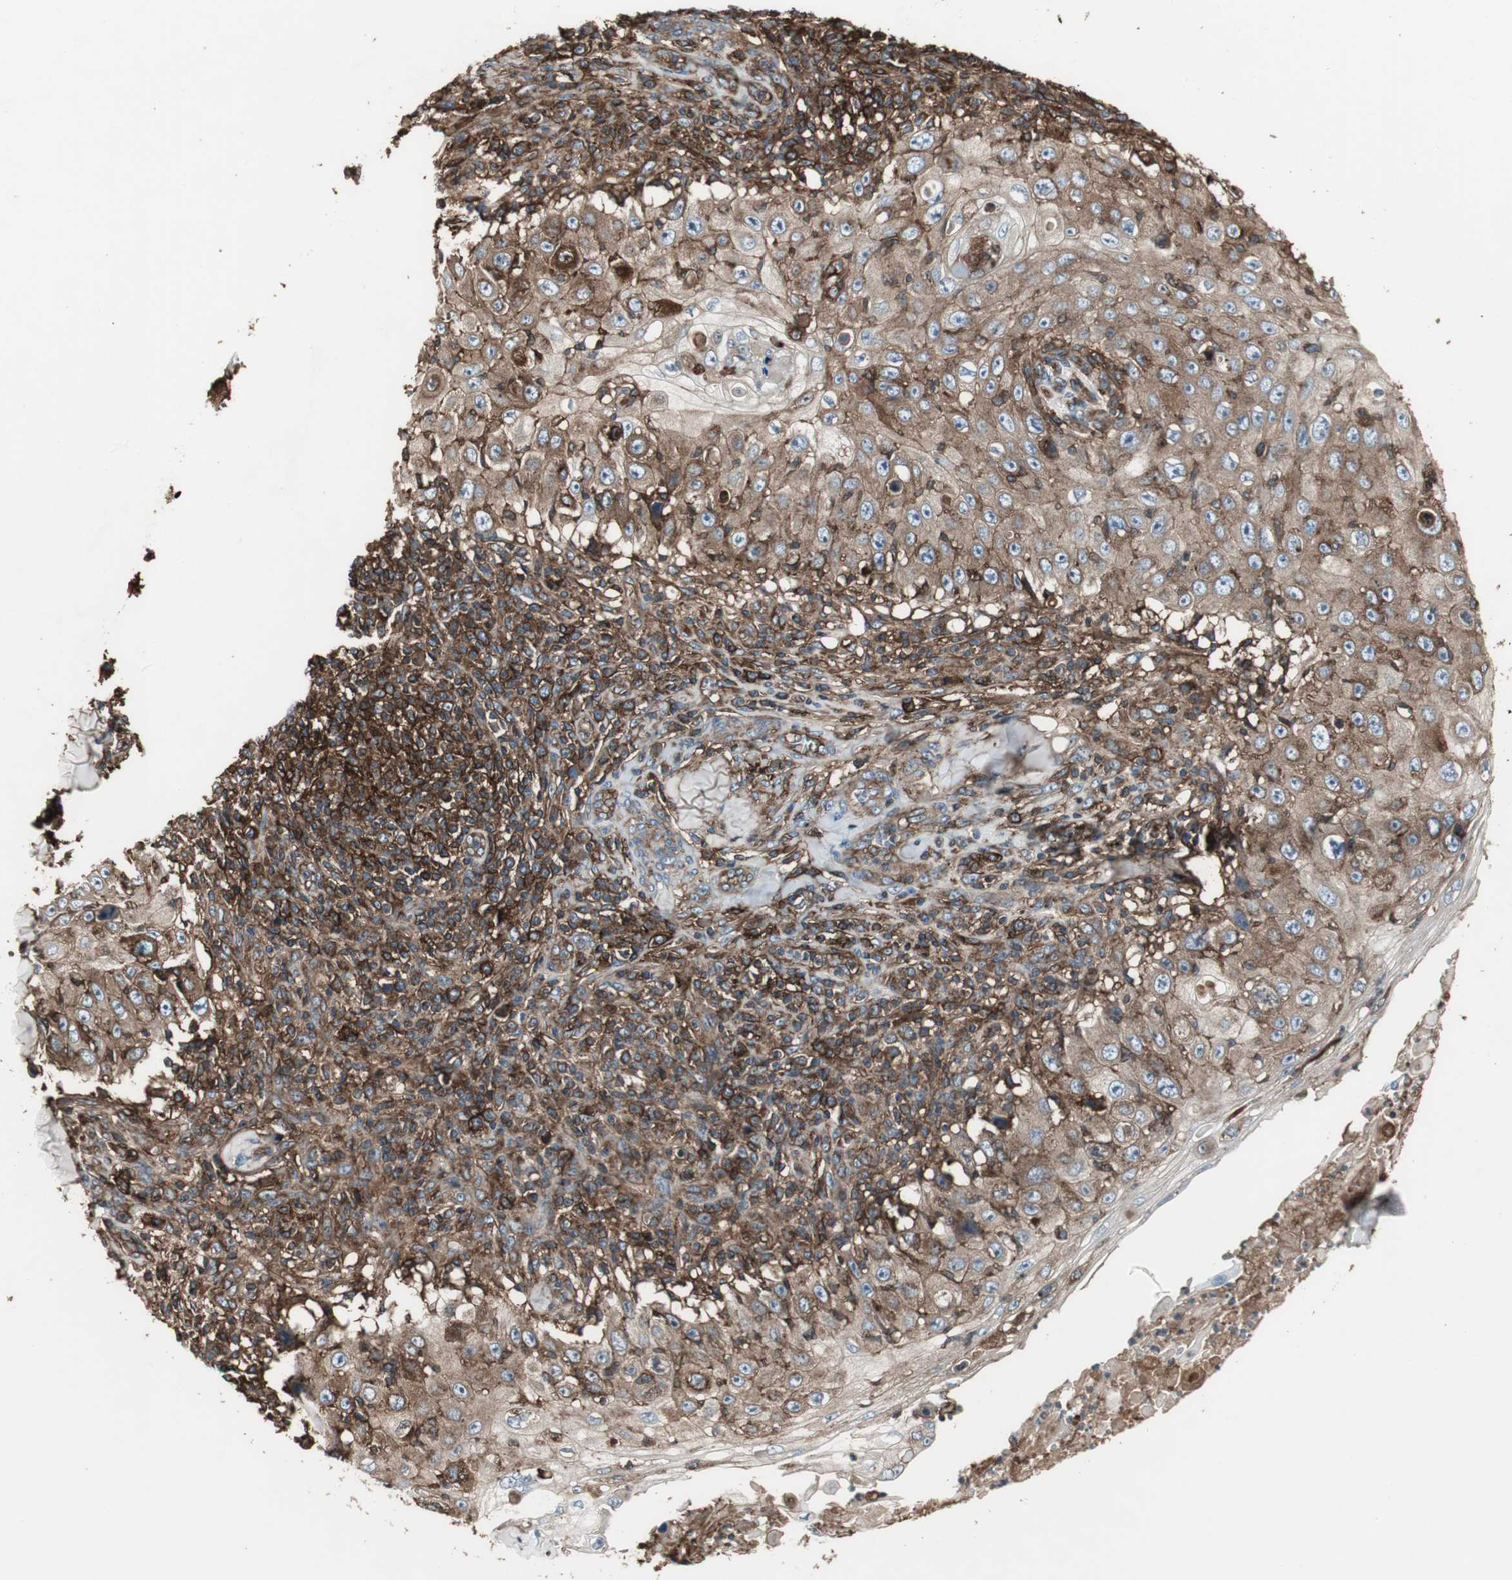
{"staining": {"intensity": "strong", "quantity": ">75%", "location": "cytoplasmic/membranous"}, "tissue": "skin cancer", "cell_type": "Tumor cells", "image_type": "cancer", "snomed": [{"axis": "morphology", "description": "Squamous cell carcinoma, NOS"}, {"axis": "topography", "description": "Skin"}], "caption": "There is high levels of strong cytoplasmic/membranous staining in tumor cells of skin cancer (squamous cell carcinoma), as demonstrated by immunohistochemical staining (brown color).", "gene": "B2M", "patient": {"sex": "male", "age": 86}}